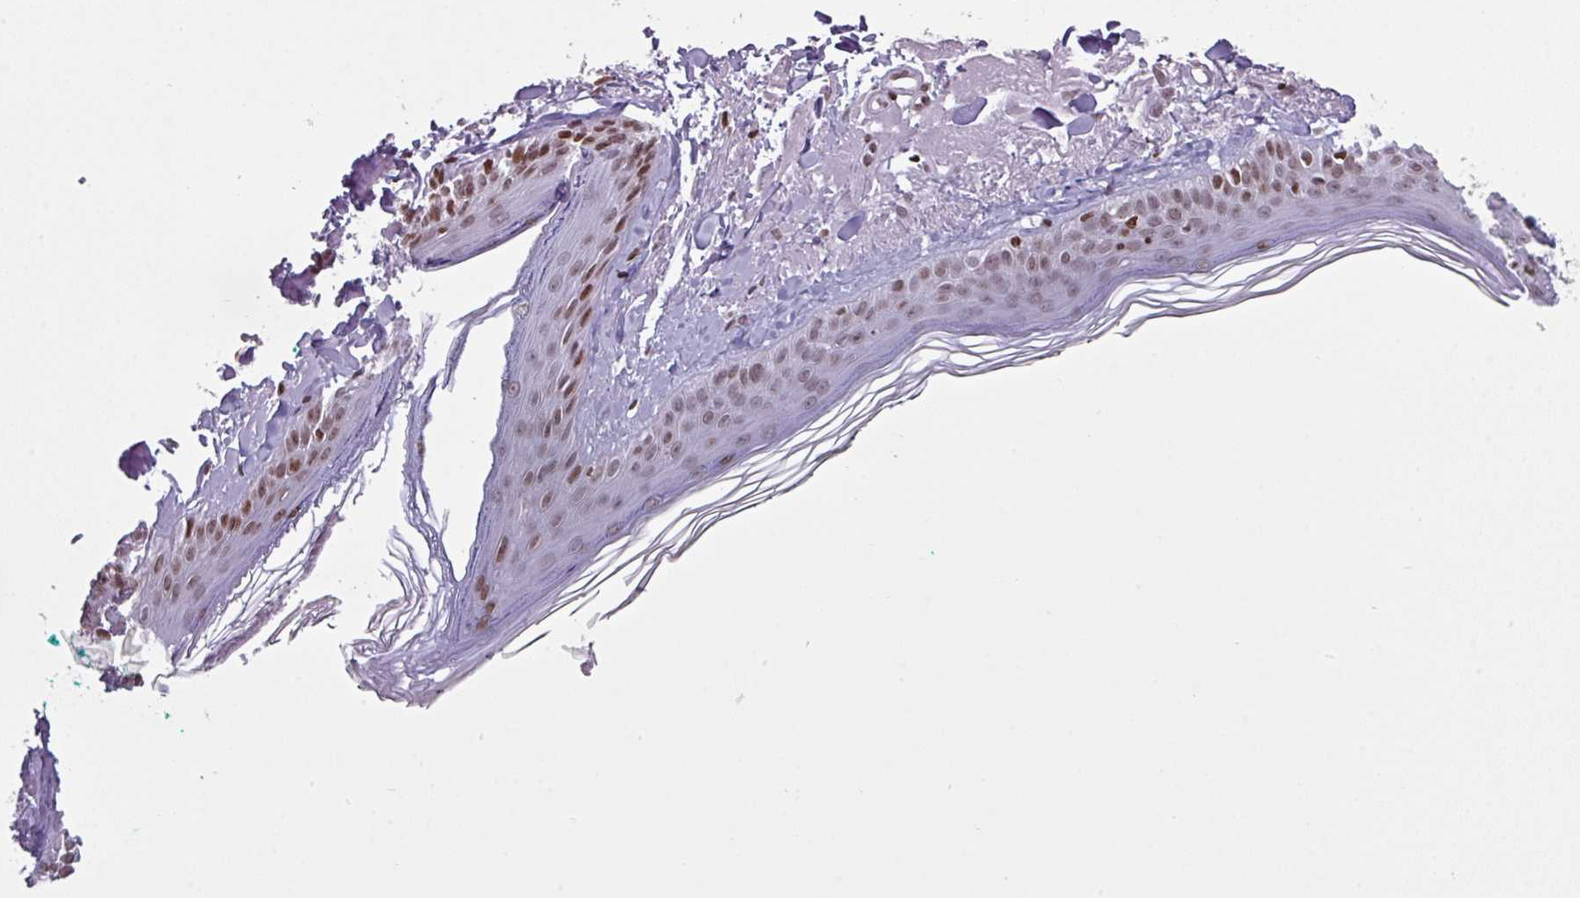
{"staining": {"intensity": "moderate", "quantity": ">75%", "location": "nuclear"}, "tissue": "skin", "cell_type": "Fibroblasts", "image_type": "normal", "snomed": [{"axis": "morphology", "description": "Normal tissue, NOS"}, {"axis": "morphology", "description": "Malignant melanoma, NOS"}, {"axis": "topography", "description": "Skin"}], "caption": "Human skin stained for a protein (brown) exhibits moderate nuclear positive positivity in about >75% of fibroblasts.", "gene": "RASL11A", "patient": {"sex": "male", "age": 80}}